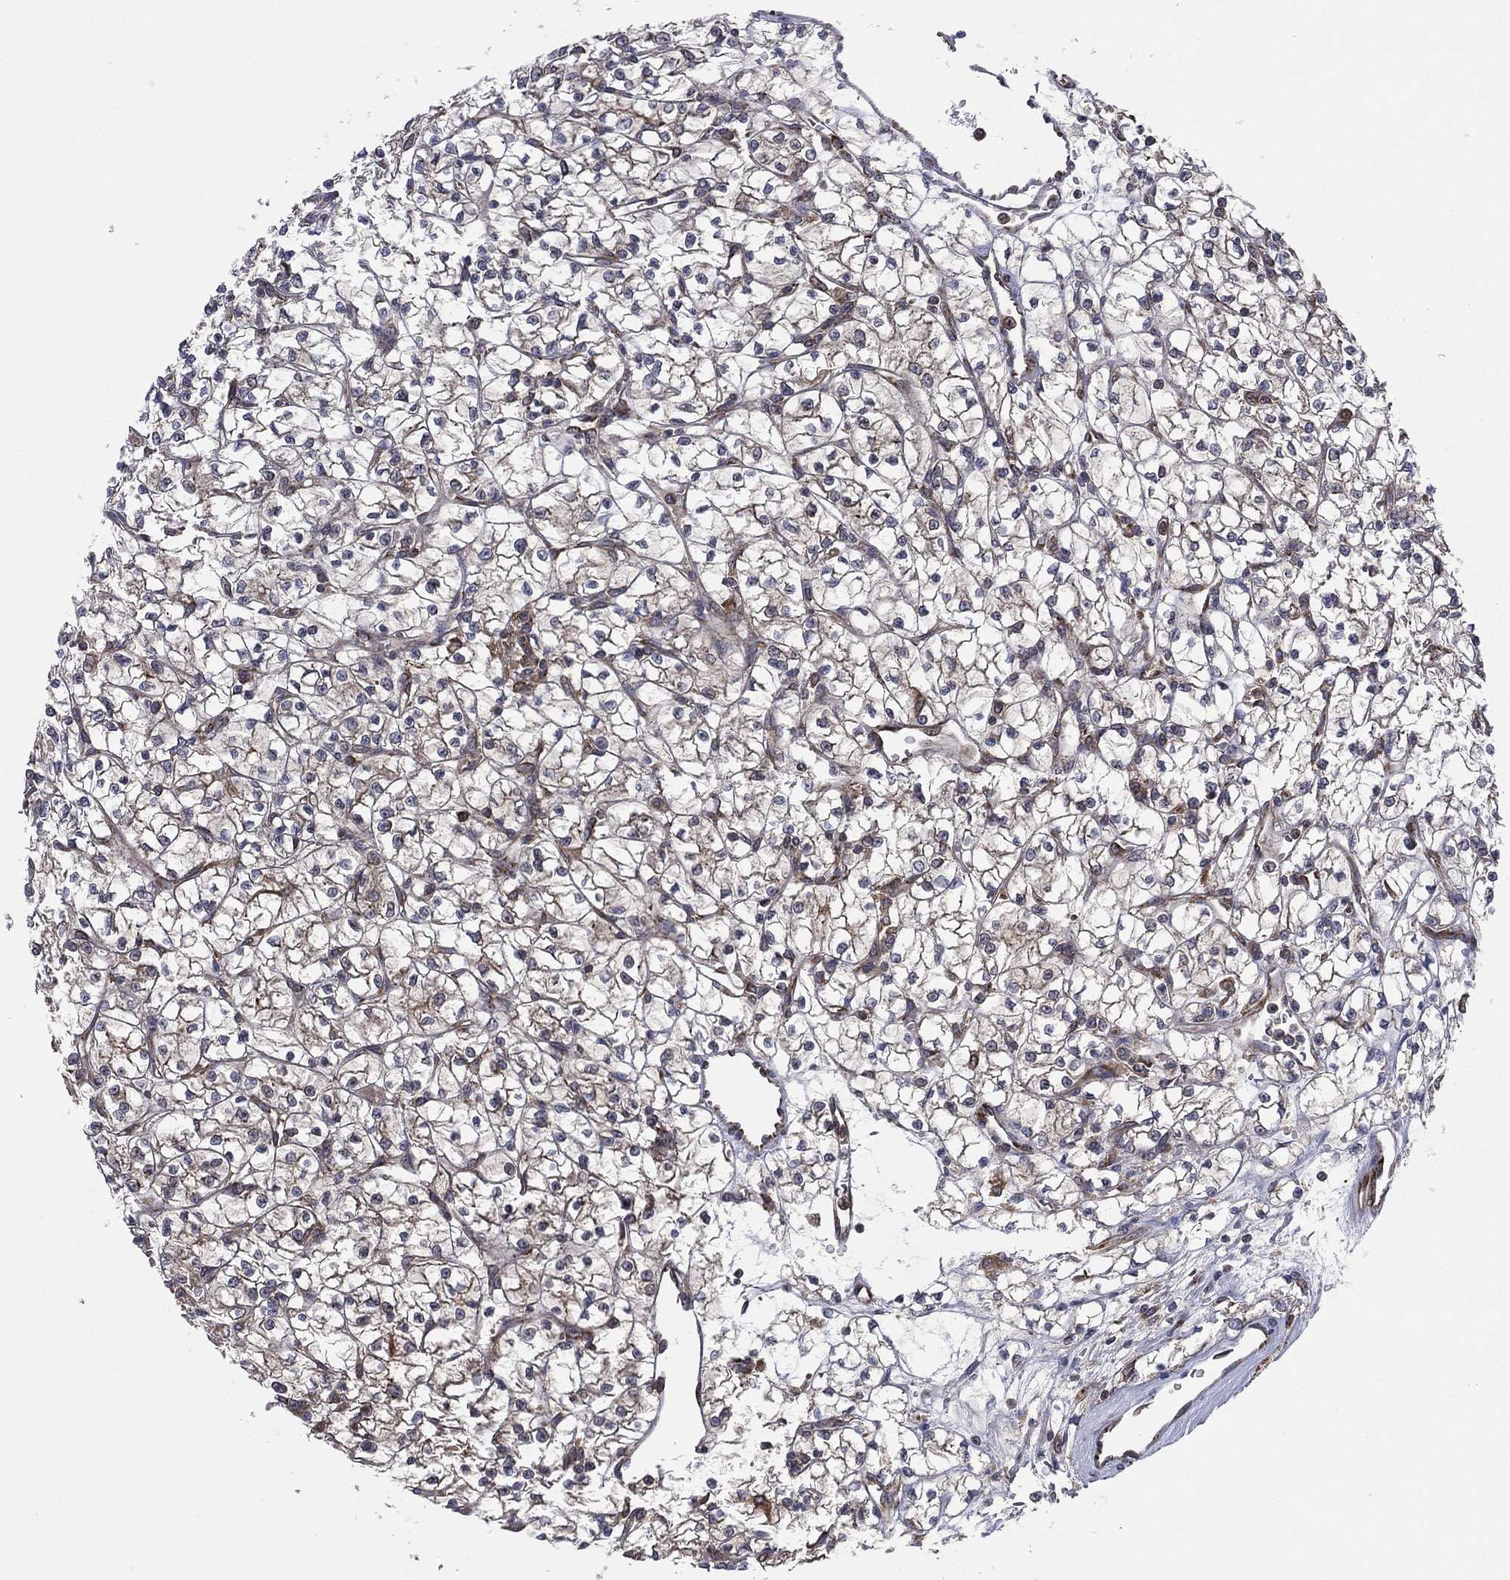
{"staining": {"intensity": "weak", "quantity": "<25%", "location": "cytoplasmic/membranous"}, "tissue": "renal cancer", "cell_type": "Tumor cells", "image_type": "cancer", "snomed": [{"axis": "morphology", "description": "Adenocarcinoma, NOS"}, {"axis": "topography", "description": "Kidney"}], "caption": "This histopathology image is of renal cancer (adenocarcinoma) stained with IHC to label a protein in brown with the nuclei are counter-stained blue. There is no positivity in tumor cells.", "gene": "C2orf76", "patient": {"sex": "female", "age": 64}}